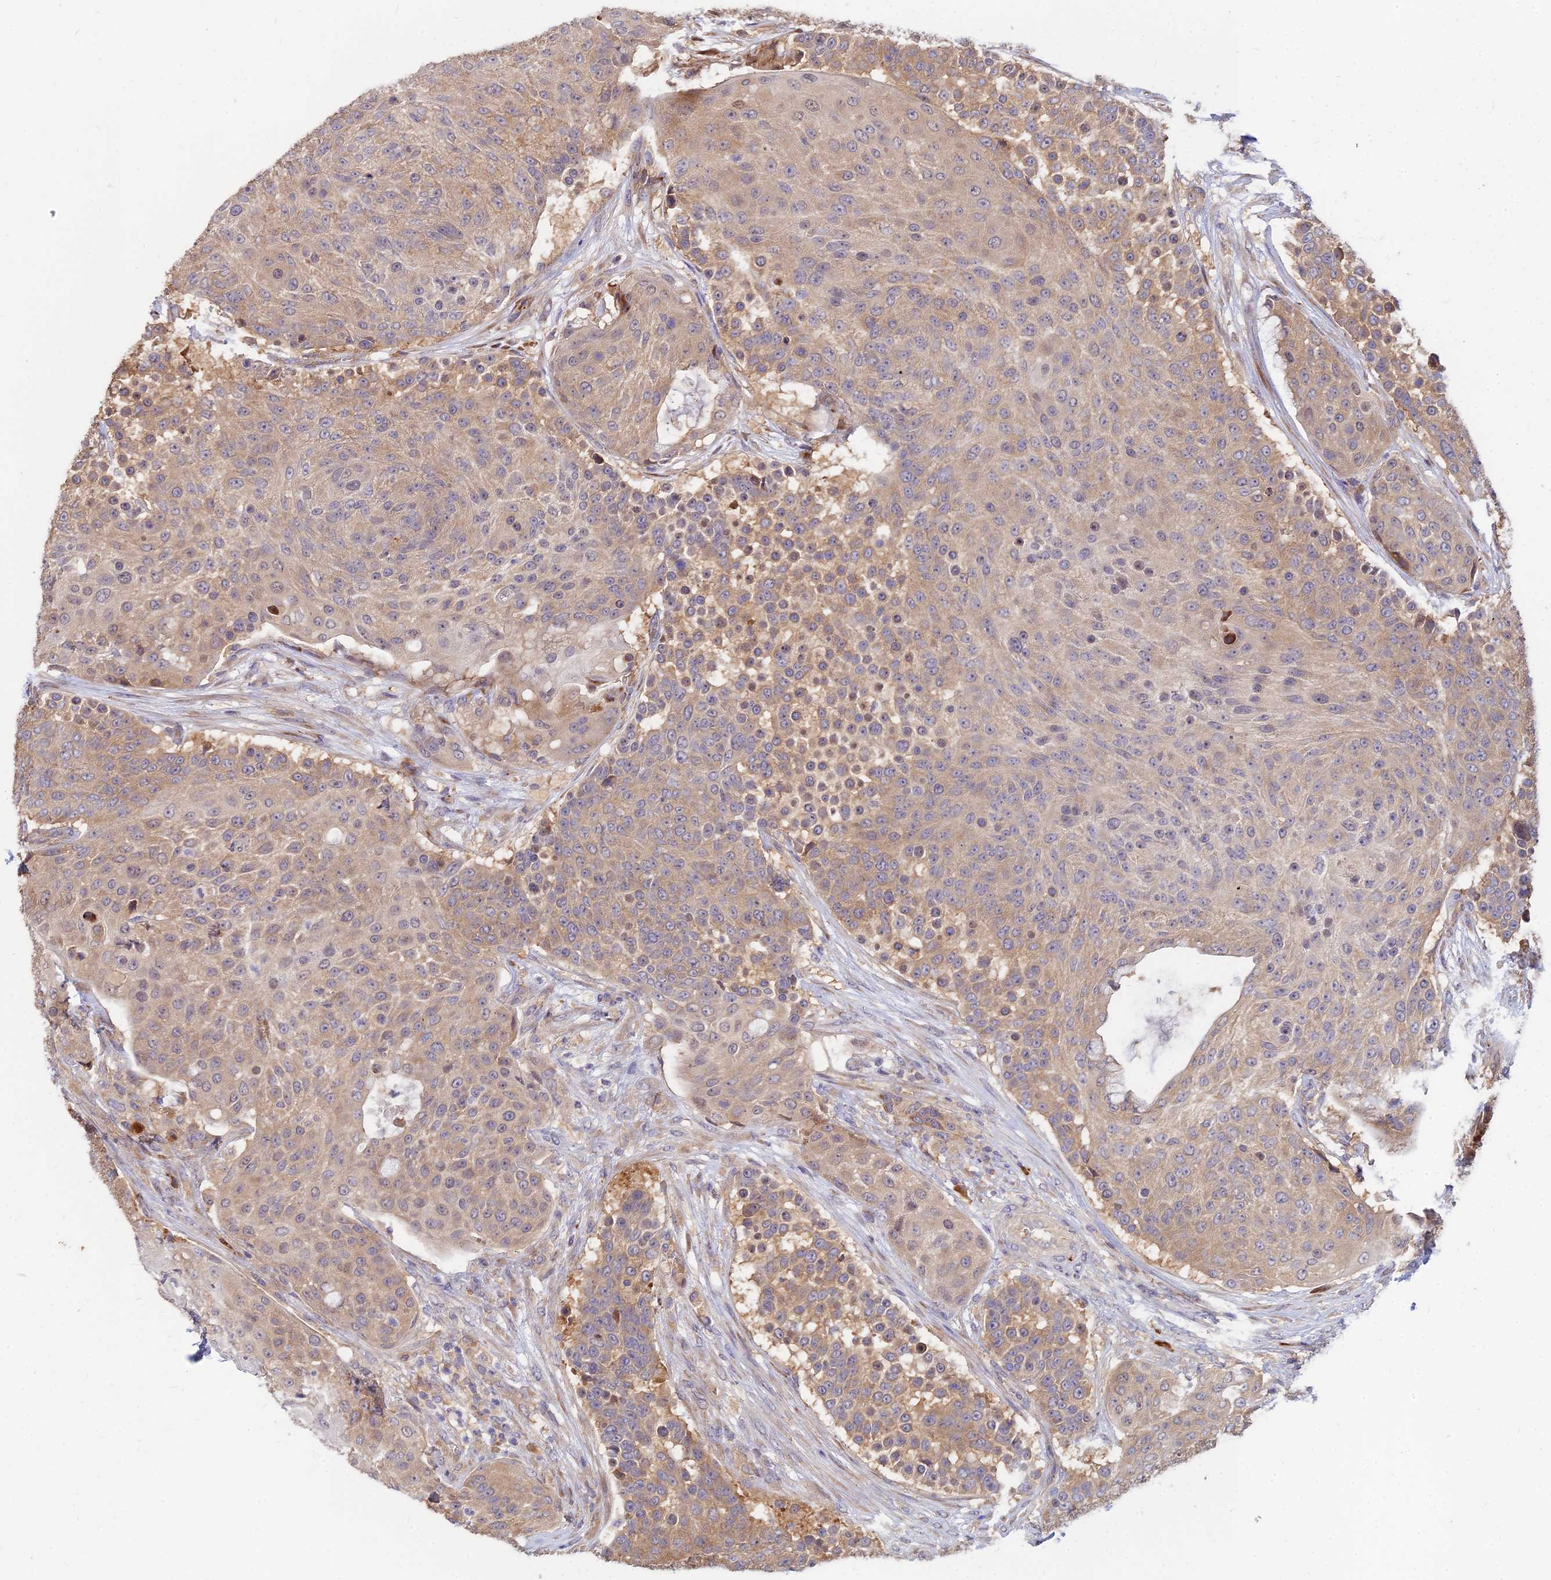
{"staining": {"intensity": "weak", "quantity": "25%-75%", "location": "cytoplasmic/membranous"}, "tissue": "urothelial cancer", "cell_type": "Tumor cells", "image_type": "cancer", "snomed": [{"axis": "morphology", "description": "Urothelial carcinoma, High grade"}, {"axis": "topography", "description": "Urinary bladder"}], "caption": "This is a histology image of IHC staining of urothelial cancer, which shows weak expression in the cytoplasmic/membranous of tumor cells.", "gene": "CCT6B", "patient": {"sex": "female", "age": 63}}